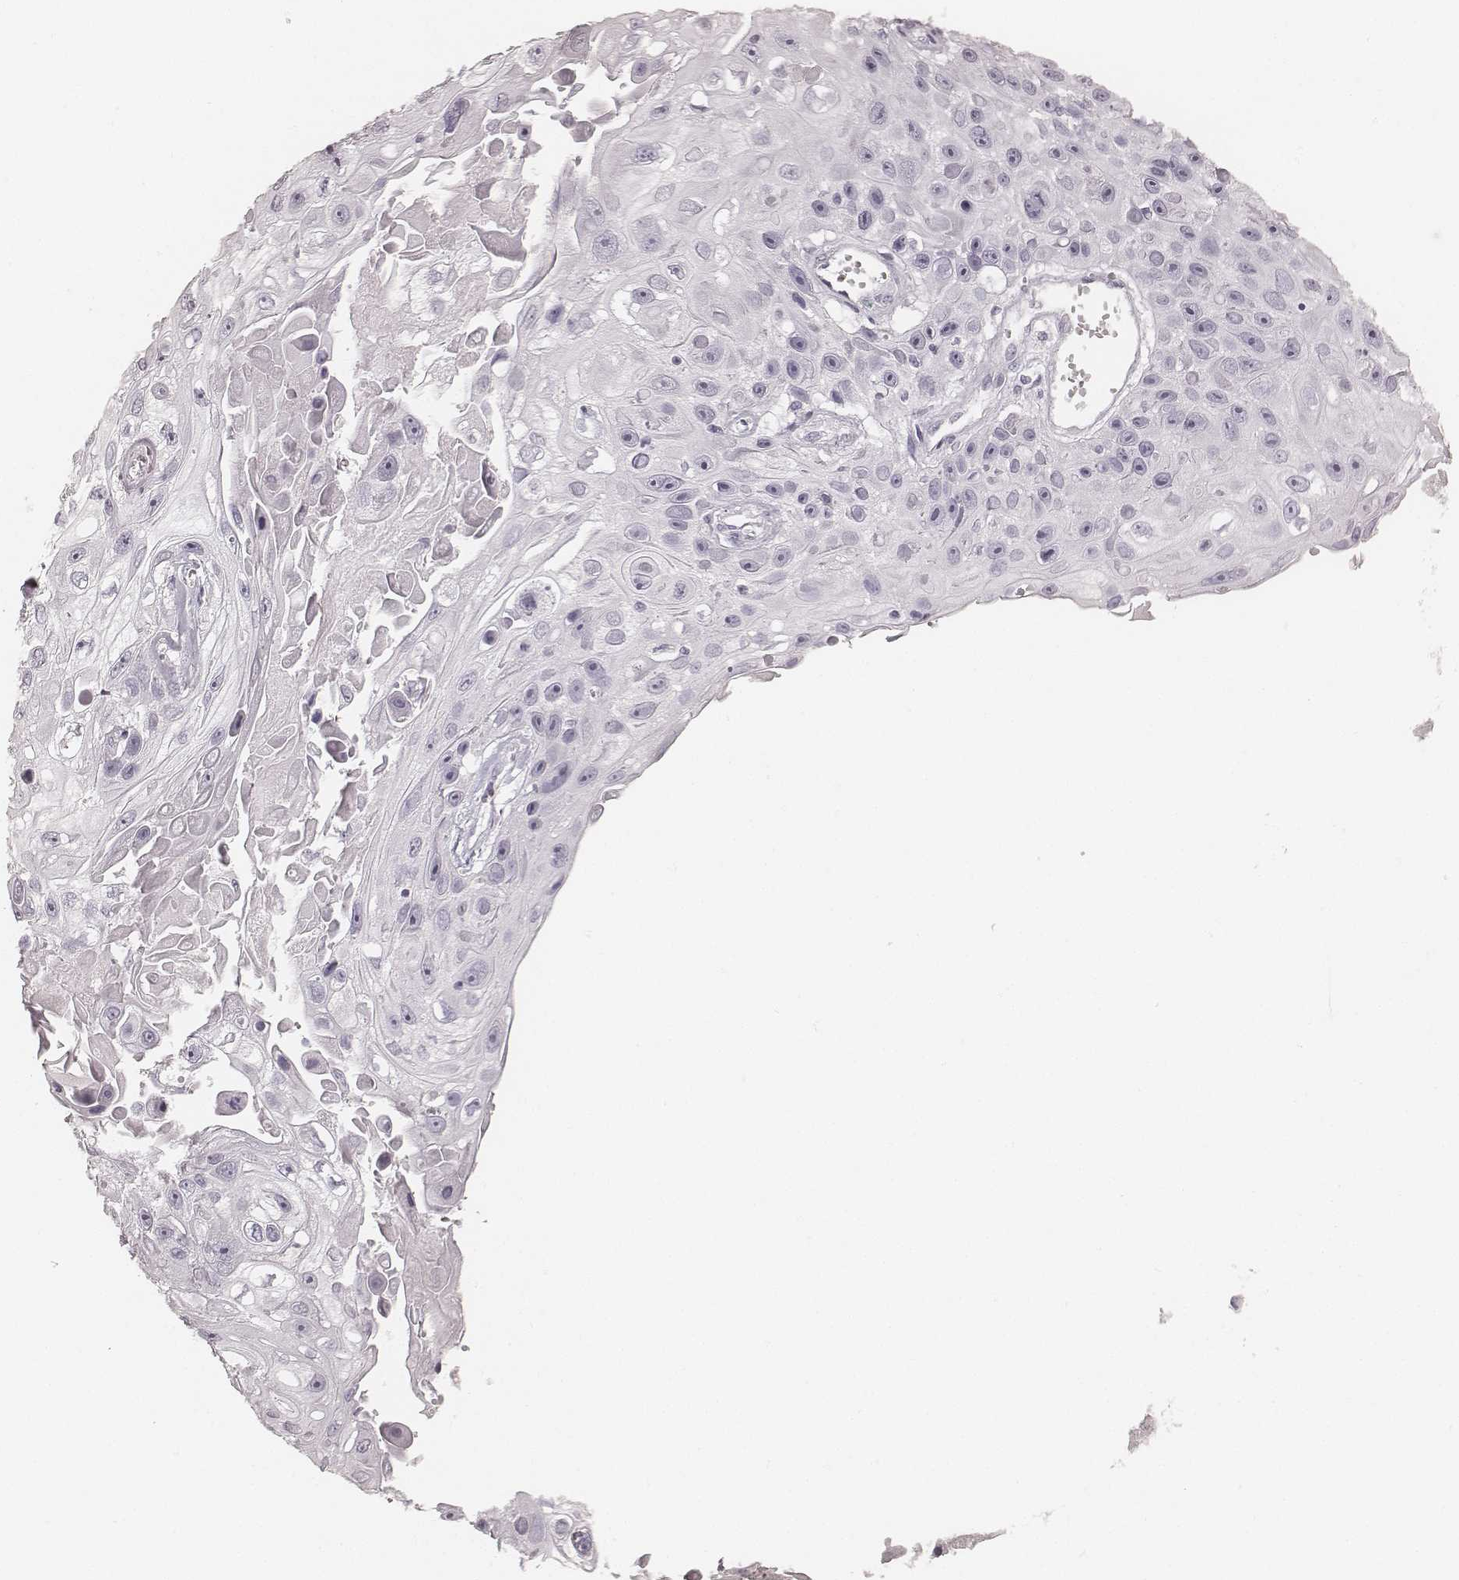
{"staining": {"intensity": "negative", "quantity": "none", "location": "none"}, "tissue": "skin cancer", "cell_type": "Tumor cells", "image_type": "cancer", "snomed": [{"axis": "morphology", "description": "Squamous cell carcinoma, NOS"}, {"axis": "topography", "description": "Skin"}], "caption": "Immunohistochemical staining of human skin squamous cell carcinoma shows no significant expression in tumor cells.", "gene": "KRT31", "patient": {"sex": "male", "age": 82}}